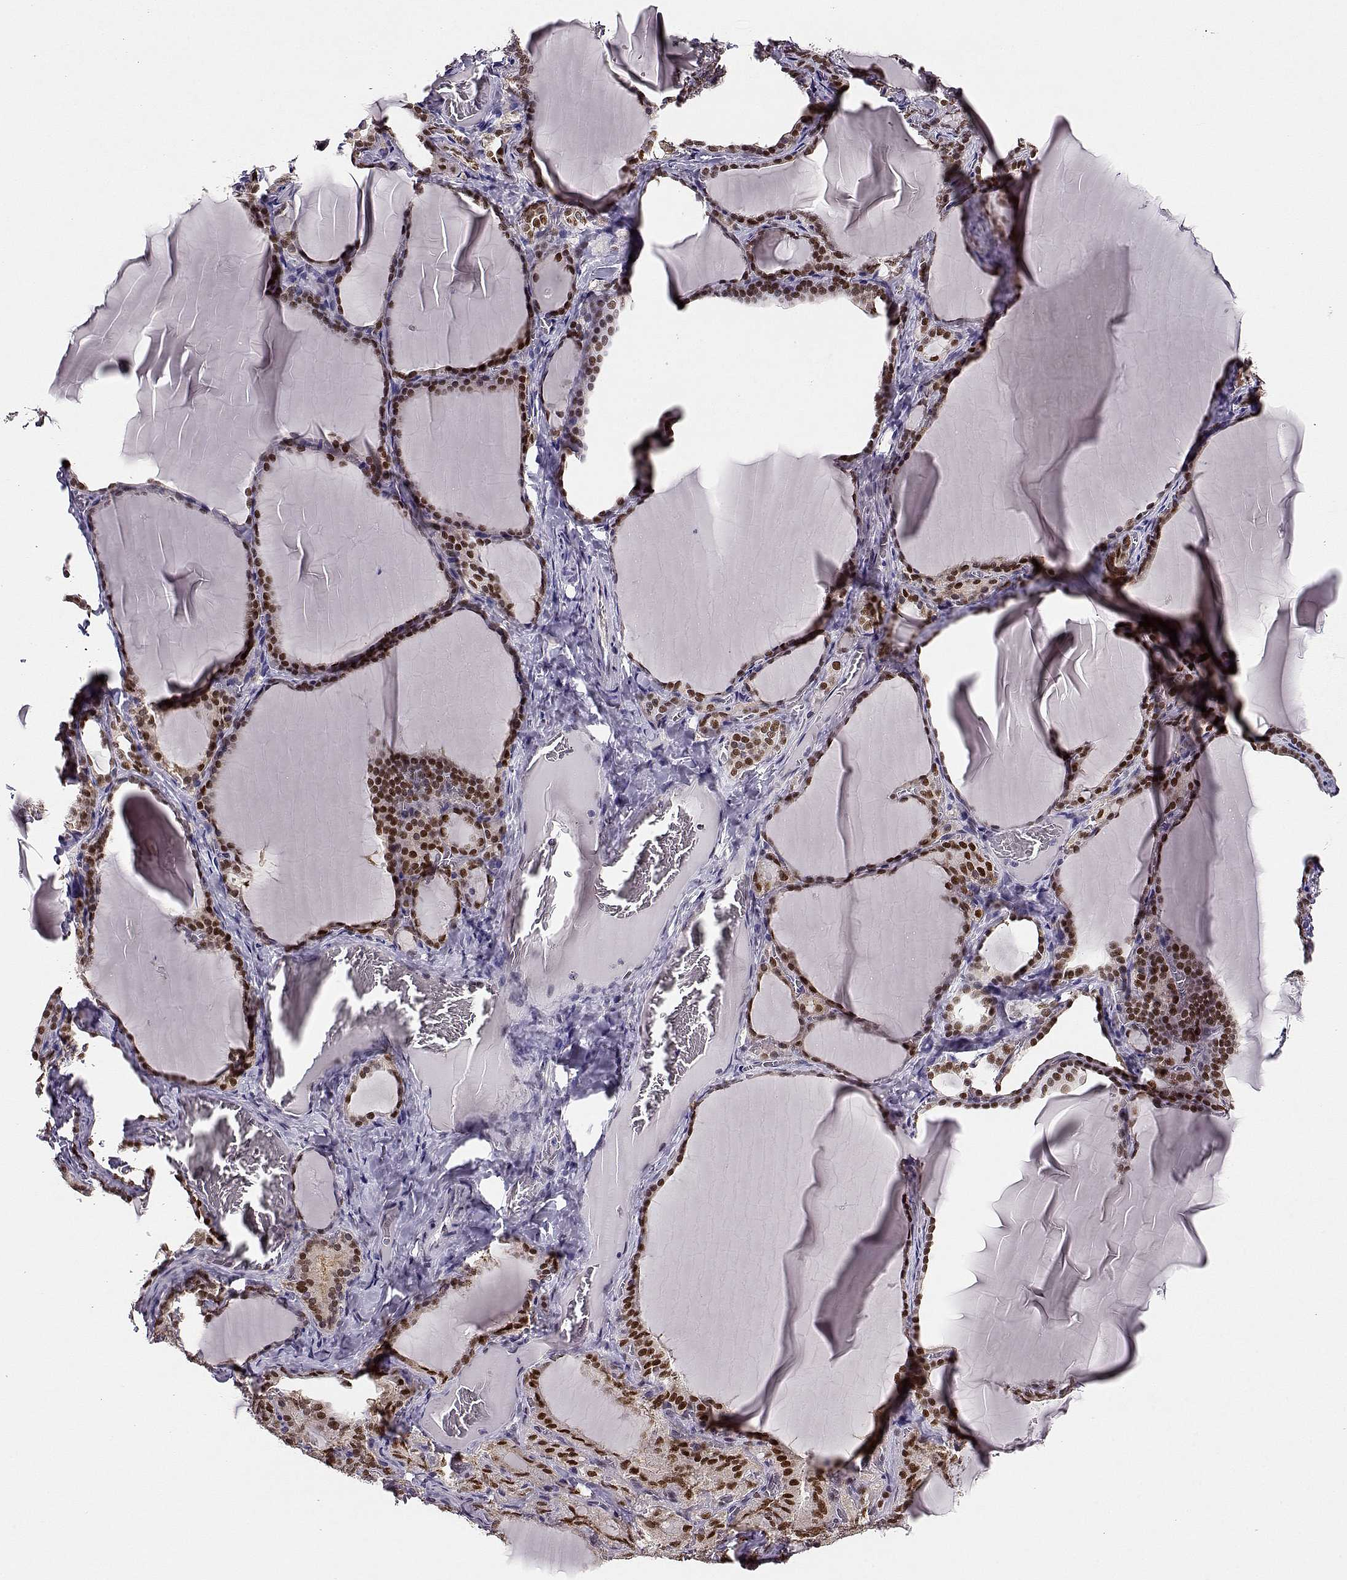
{"staining": {"intensity": "strong", "quantity": ">75%", "location": "nuclear"}, "tissue": "thyroid gland", "cell_type": "Glandular cells", "image_type": "normal", "snomed": [{"axis": "morphology", "description": "Normal tissue, NOS"}, {"axis": "morphology", "description": "Hyperplasia, NOS"}, {"axis": "topography", "description": "Thyroid gland"}], "caption": "High-magnification brightfield microscopy of normal thyroid gland stained with DAB (brown) and counterstained with hematoxylin (blue). glandular cells exhibit strong nuclear expression is appreciated in approximately>75% of cells.", "gene": "POLI", "patient": {"sex": "female", "age": 27}}